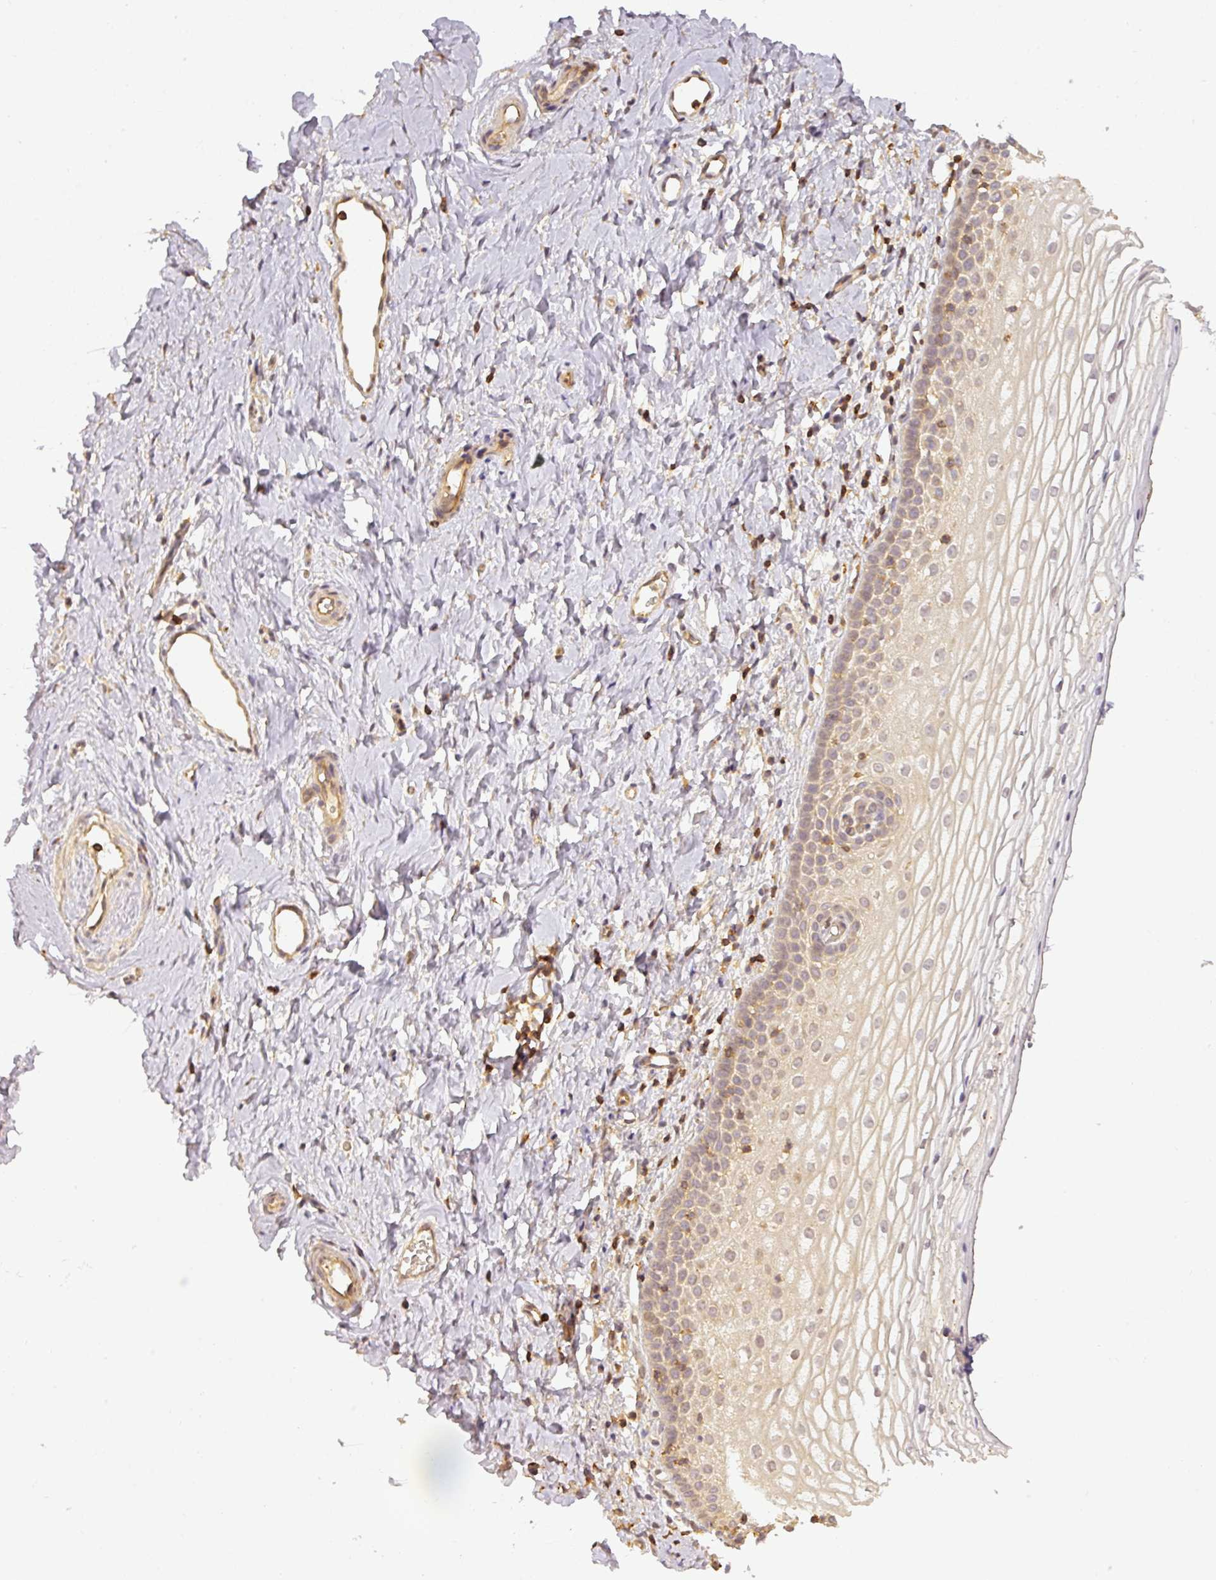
{"staining": {"intensity": "weak", "quantity": "<25%", "location": "cytoplasmic/membranous"}, "tissue": "vagina", "cell_type": "Squamous epithelial cells", "image_type": "normal", "snomed": [{"axis": "morphology", "description": "Normal tissue, NOS"}, {"axis": "topography", "description": "Vagina"}], "caption": "Protein analysis of normal vagina displays no significant positivity in squamous epithelial cells. (Brightfield microscopy of DAB IHC at high magnification).", "gene": "TCL1B", "patient": {"sex": "female", "age": 56}}